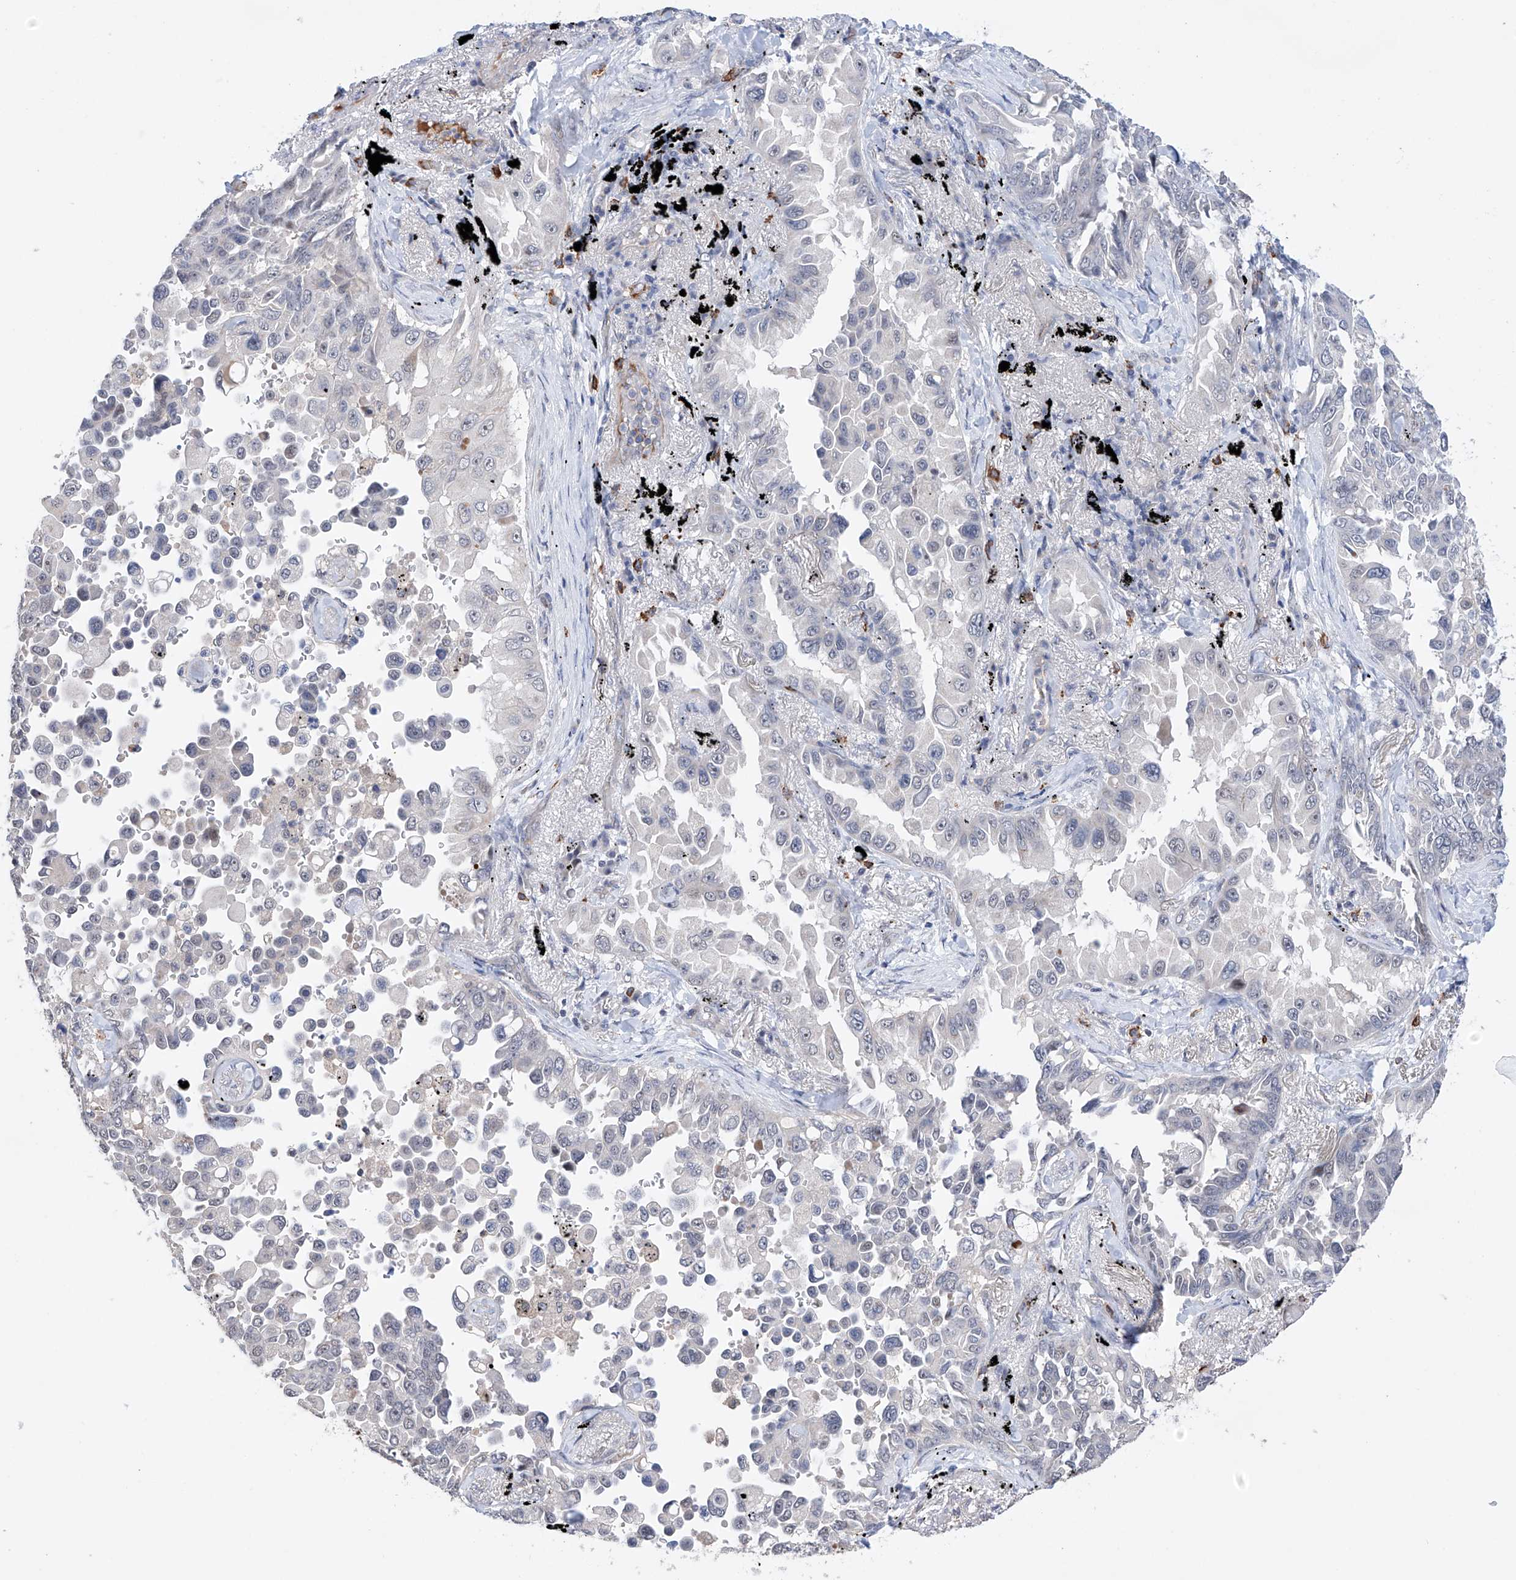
{"staining": {"intensity": "negative", "quantity": "none", "location": "none"}, "tissue": "lung cancer", "cell_type": "Tumor cells", "image_type": "cancer", "snomed": [{"axis": "morphology", "description": "Adenocarcinoma, NOS"}, {"axis": "topography", "description": "Lung"}], "caption": "Immunohistochemistry (IHC) image of lung cancer (adenocarcinoma) stained for a protein (brown), which reveals no staining in tumor cells. Nuclei are stained in blue.", "gene": "AFG1L", "patient": {"sex": "female", "age": 67}}